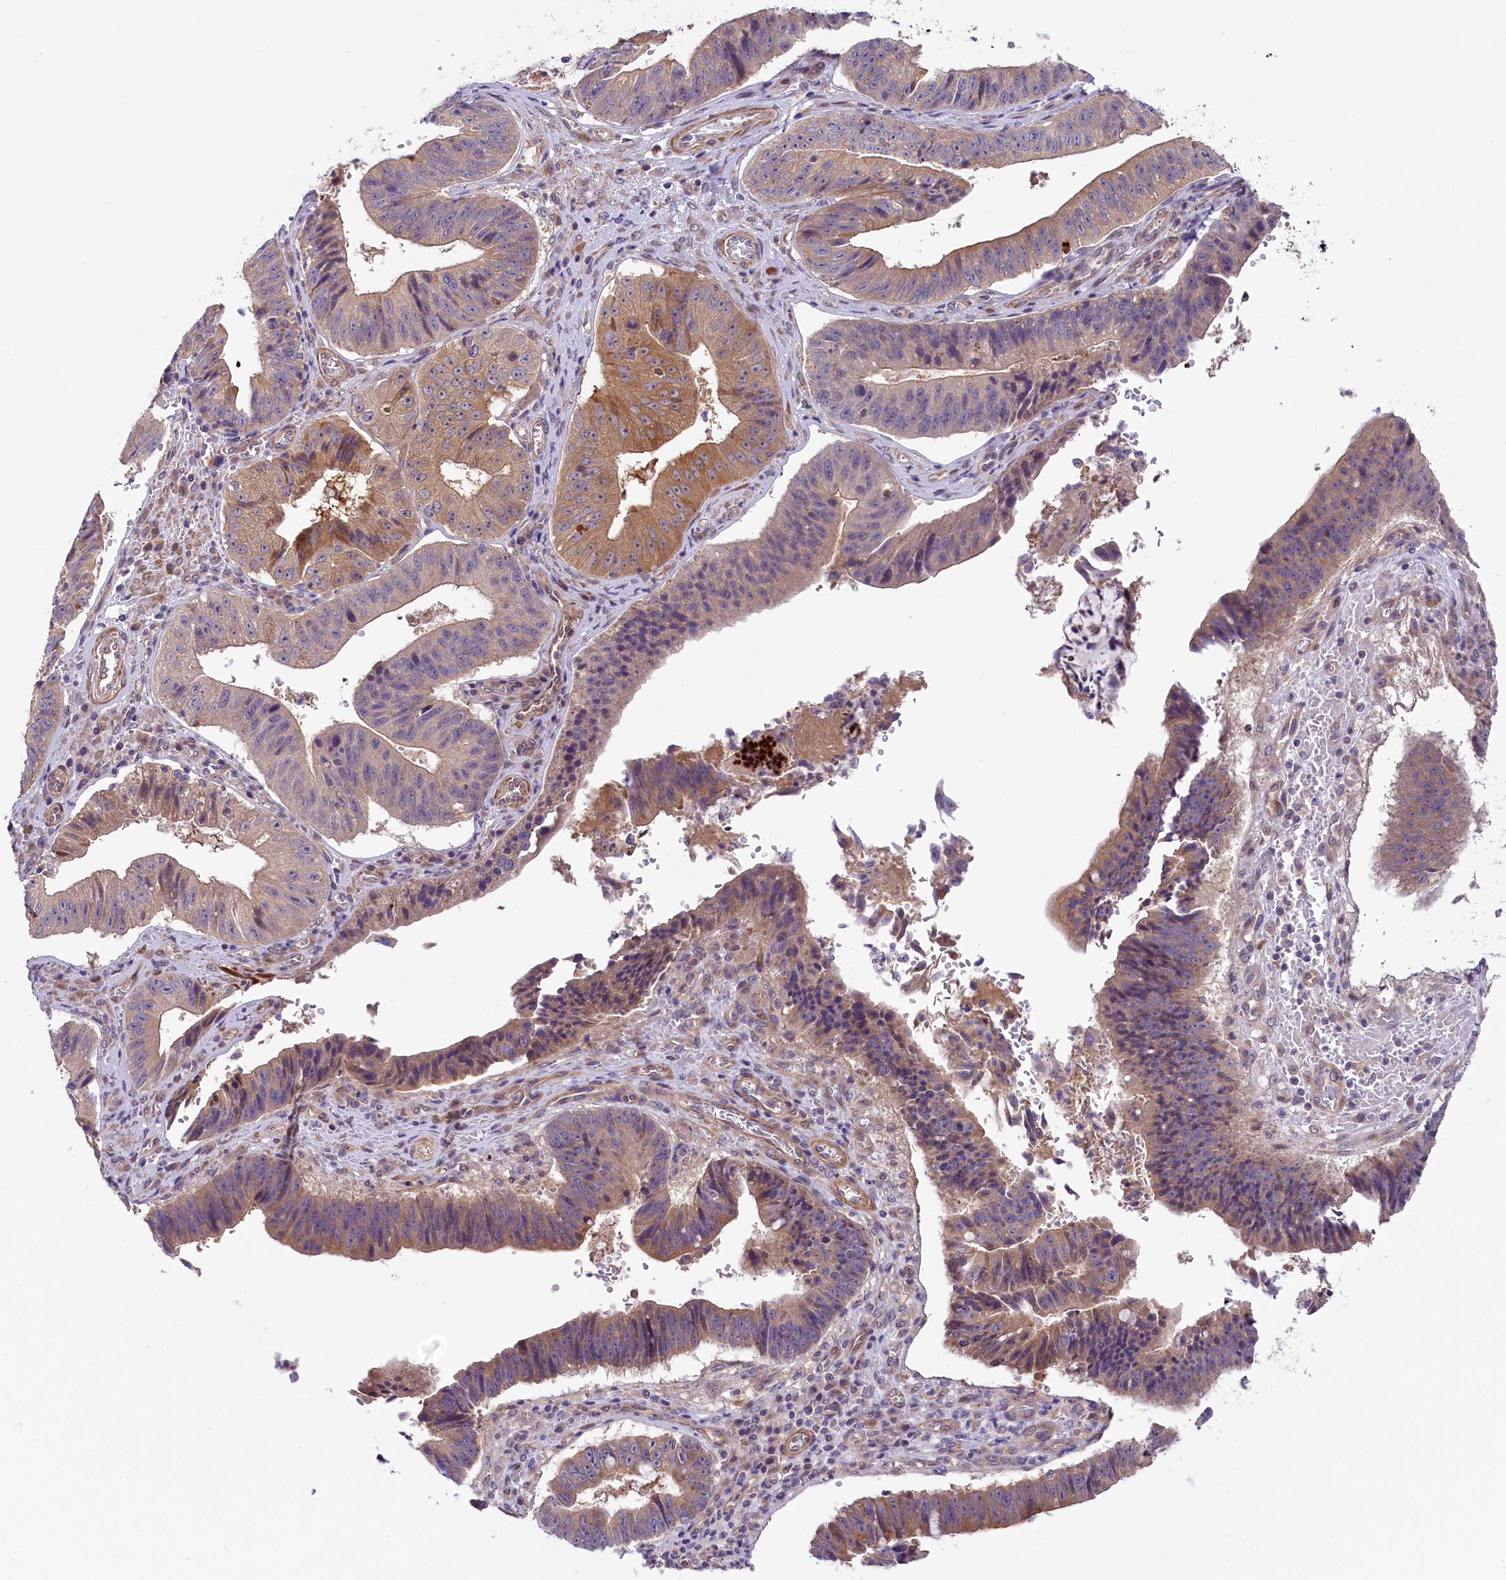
{"staining": {"intensity": "moderate", "quantity": "25%-75%", "location": "cytoplasmic/membranous"}, "tissue": "stomach cancer", "cell_type": "Tumor cells", "image_type": "cancer", "snomed": [{"axis": "morphology", "description": "Adenocarcinoma, NOS"}, {"axis": "topography", "description": "Stomach"}], "caption": "Stomach cancer stained for a protein (brown) demonstrates moderate cytoplasmic/membranous positive positivity in approximately 25%-75% of tumor cells.", "gene": "COG8", "patient": {"sex": "male", "age": 59}}